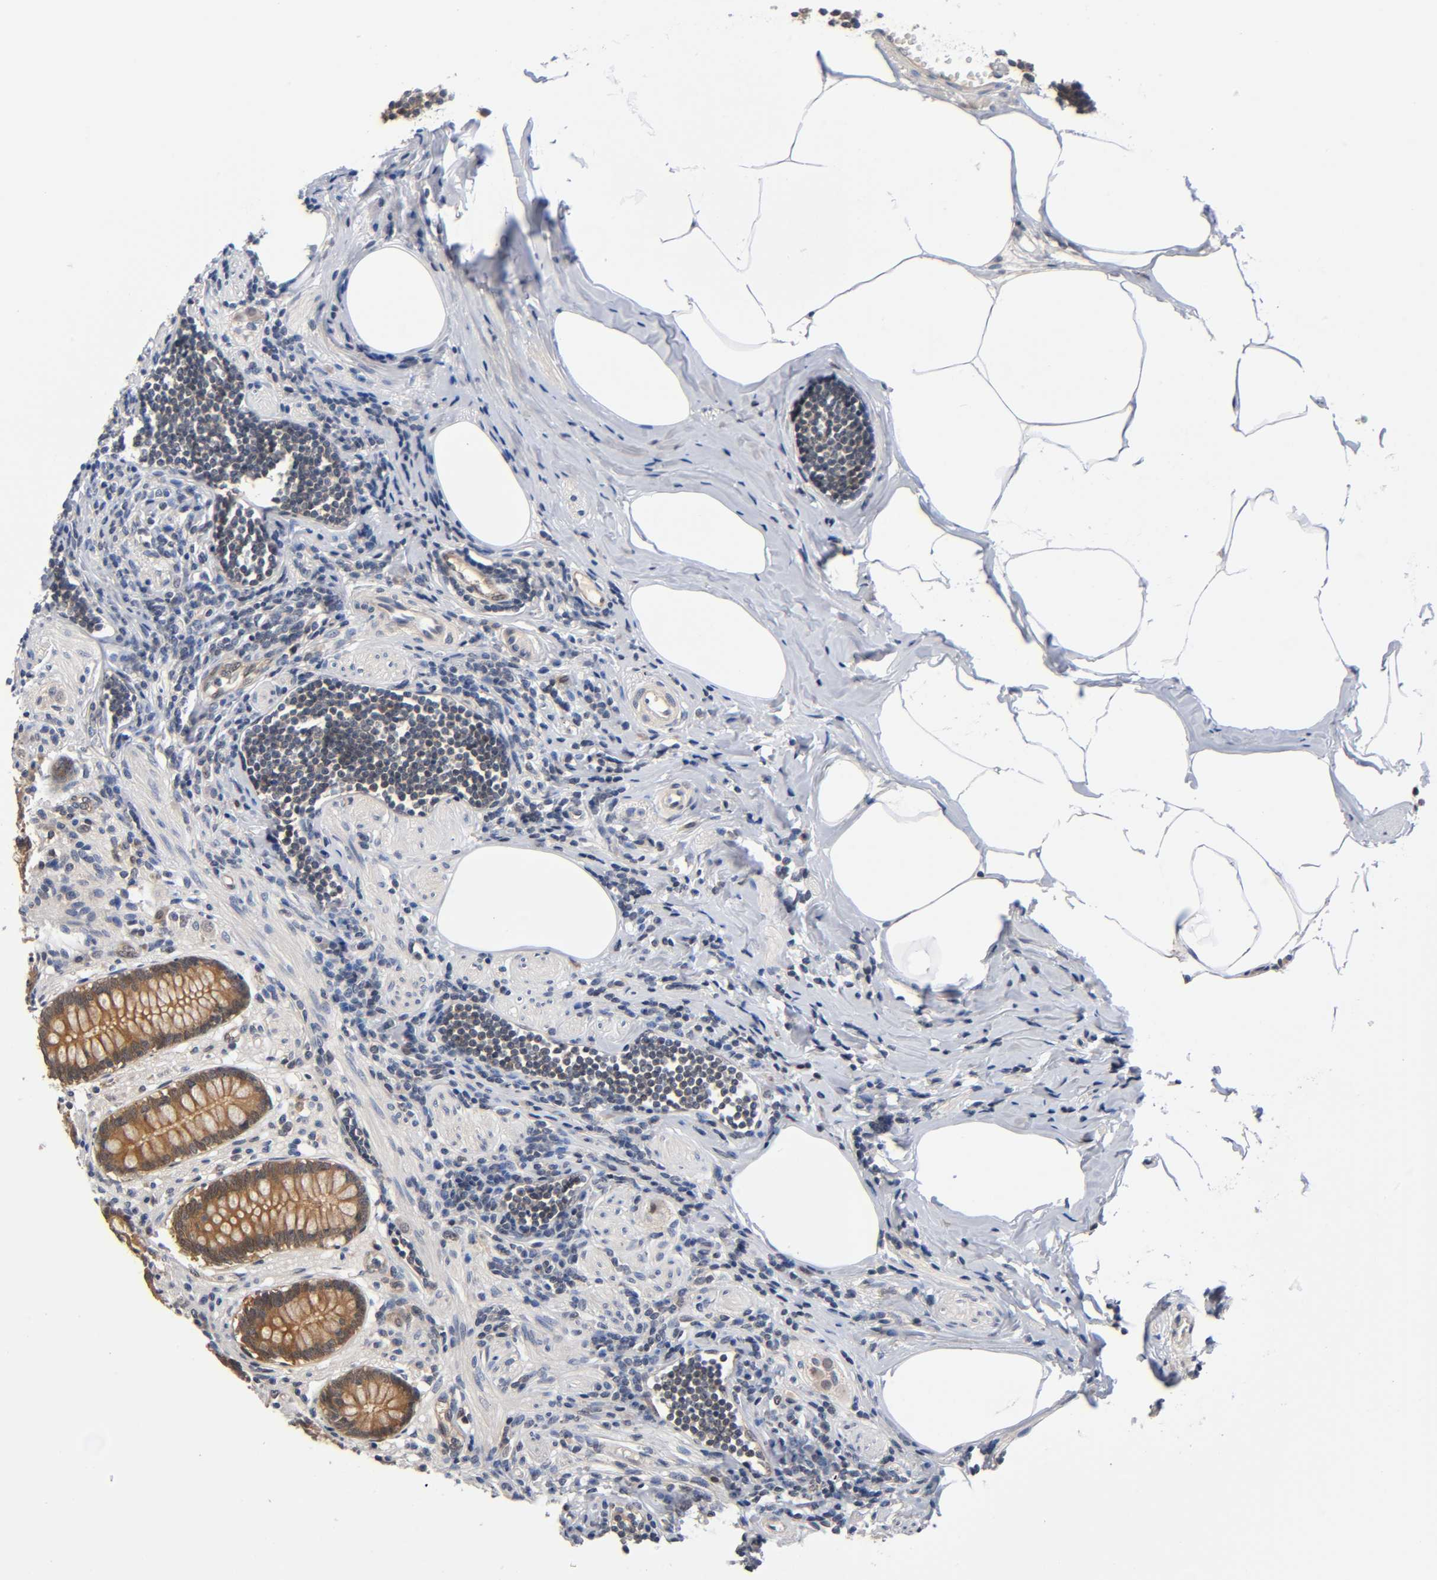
{"staining": {"intensity": "moderate", "quantity": ">75%", "location": "cytoplasmic/membranous"}, "tissue": "appendix", "cell_type": "Glandular cells", "image_type": "normal", "snomed": [{"axis": "morphology", "description": "Normal tissue, NOS"}, {"axis": "topography", "description": "Appendix"}], "caption": "Immunohistochemical staining of normal appendix displays medium levels of moderate cytoplasmic/membranous expression in about >75% of glandular cells. (DAB (3,3'-diaminobenzidine) = brown stain, brightfield microscopy at high magnification).", "gene": "PRKAB1", "patient": {"sex": "female", "age": 50}}